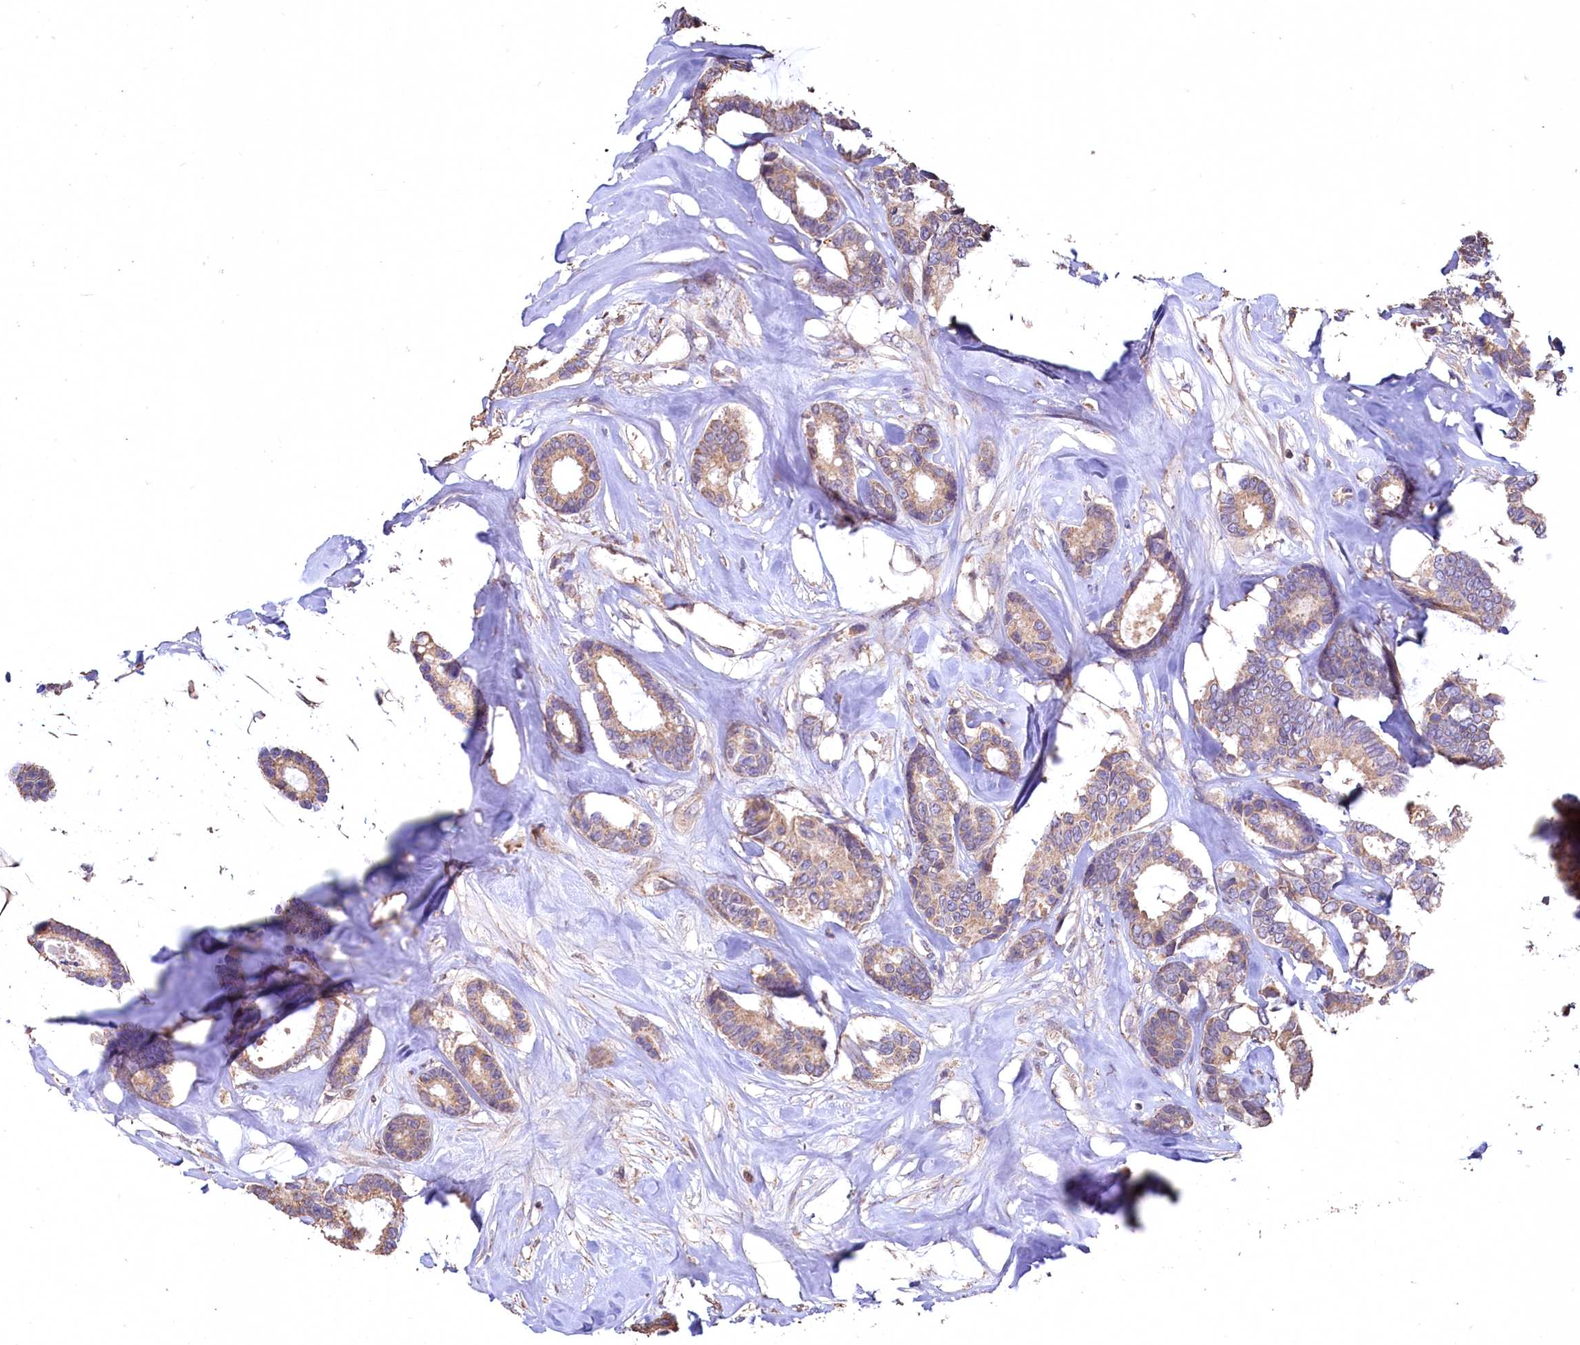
{"staining": {"intensity": "weak", "quantity": ">75%", "location": "cytoplasmic/membranous"}, "tissue": "breast cancer", "cell_type": "Tumor cells", "image_type": "cancer", "snomed": [{"axis": "morphology", "description": "Duct carcinoma"}, {"axis": "topography", "description": "Breast"}], "caption": "An IHC image of neoplastic tissue is shown. Protein staining in brown highlights weak cytoplasmic/membranous positivity in breast infiltrating ductal carcinoma within tumor cells.", "gene": "FUNDC1", "patient": {"sex": "female", "age": 87}}